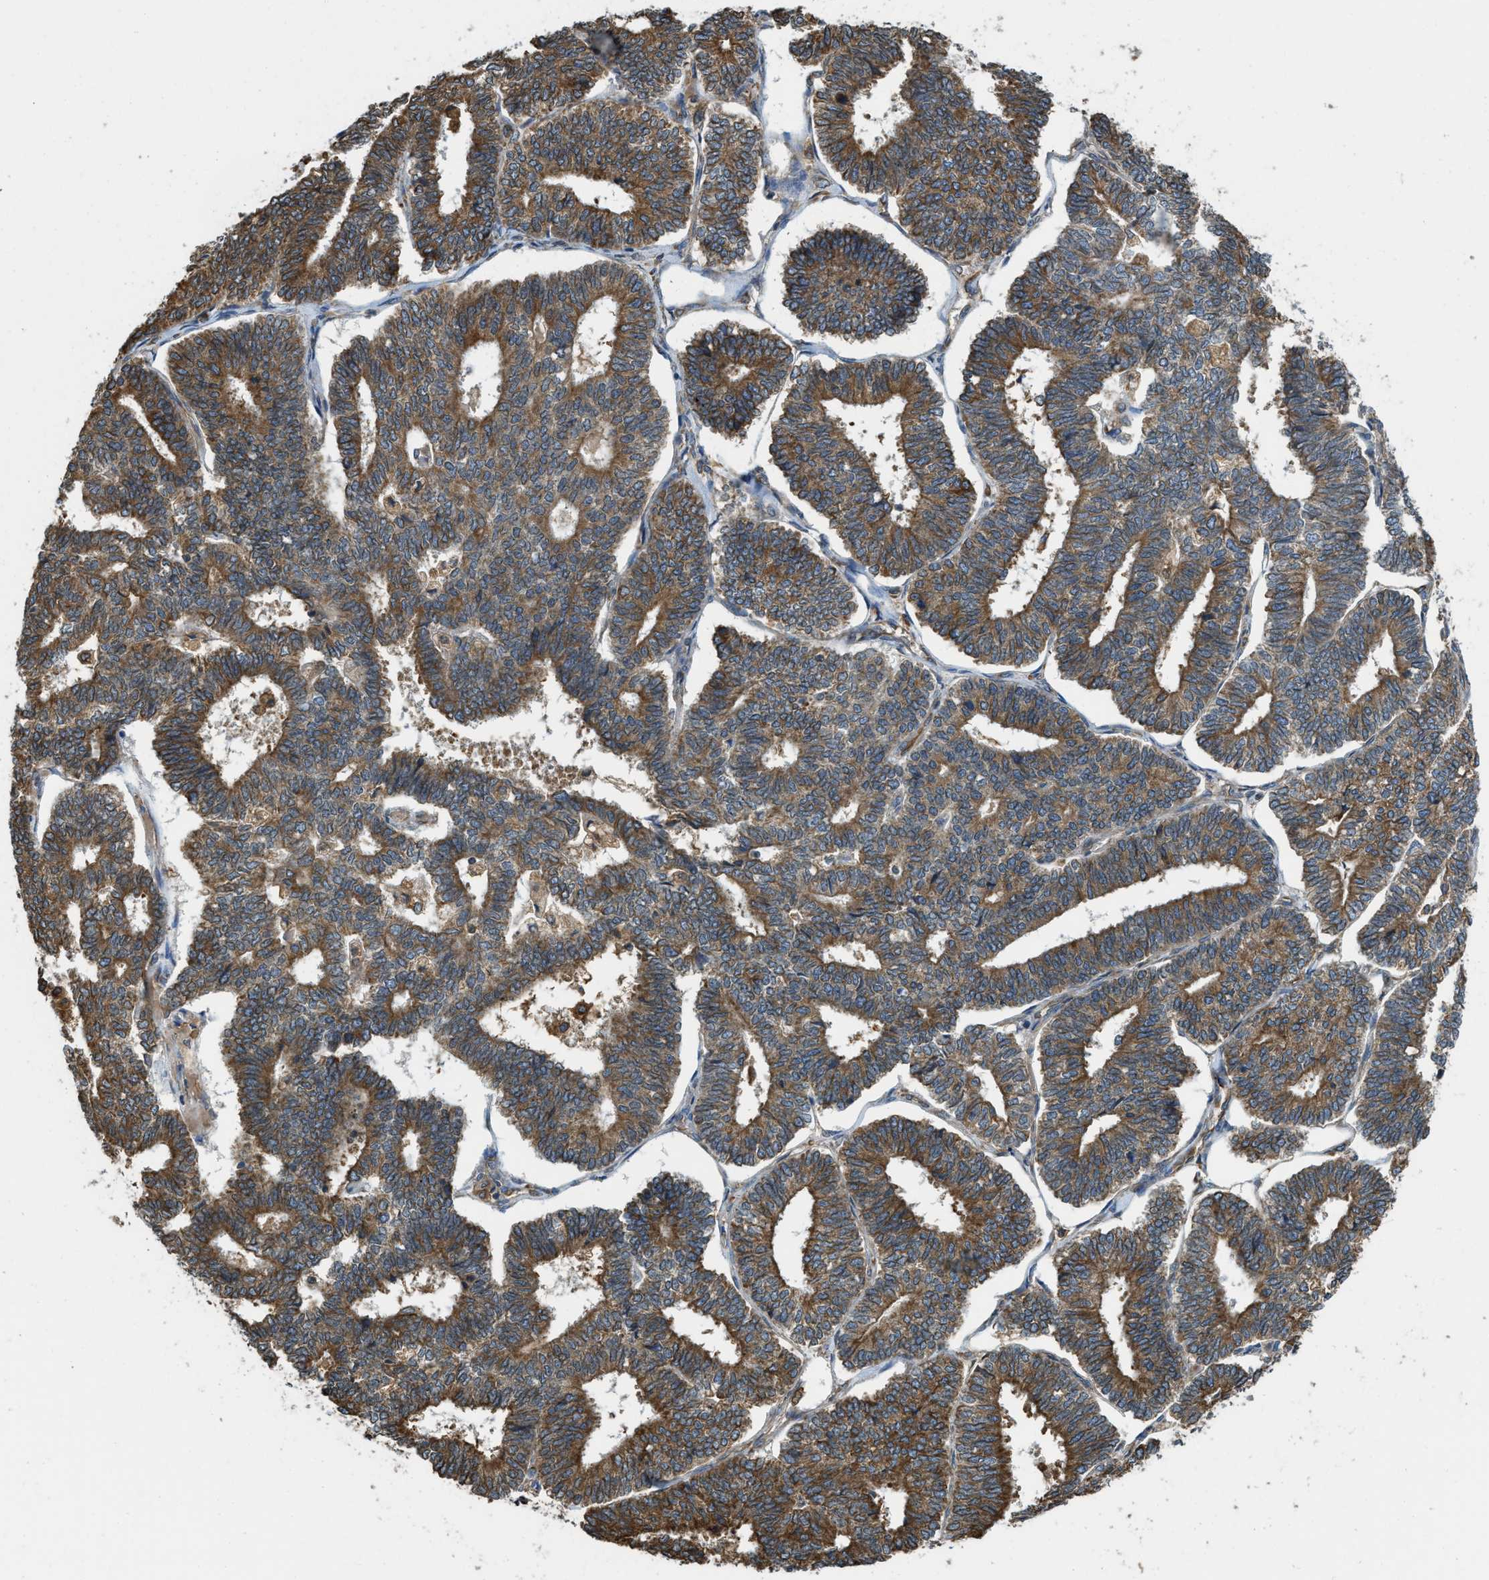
{"staining": {"intensity": "strong", "quantity": ">75%", "location": "cytoplasmic/membranous"}, "tissue": "endometrial cancer", "cell_type": "Tumor cells", "image_type": "cancer", "snomed": [{"axis": "morphology", "description": "Adenocarcinoma, NOS"}, {"axis": "topography", "description": "Endometrium"}], "caption": "Adenocarcinoma (endometrial) stained for a protein demonstrates strong cytoplasmic/membranous positivity in tumor cells.", "gene": "BCAP31", "patient": {"sex": "female", "age": 70}}